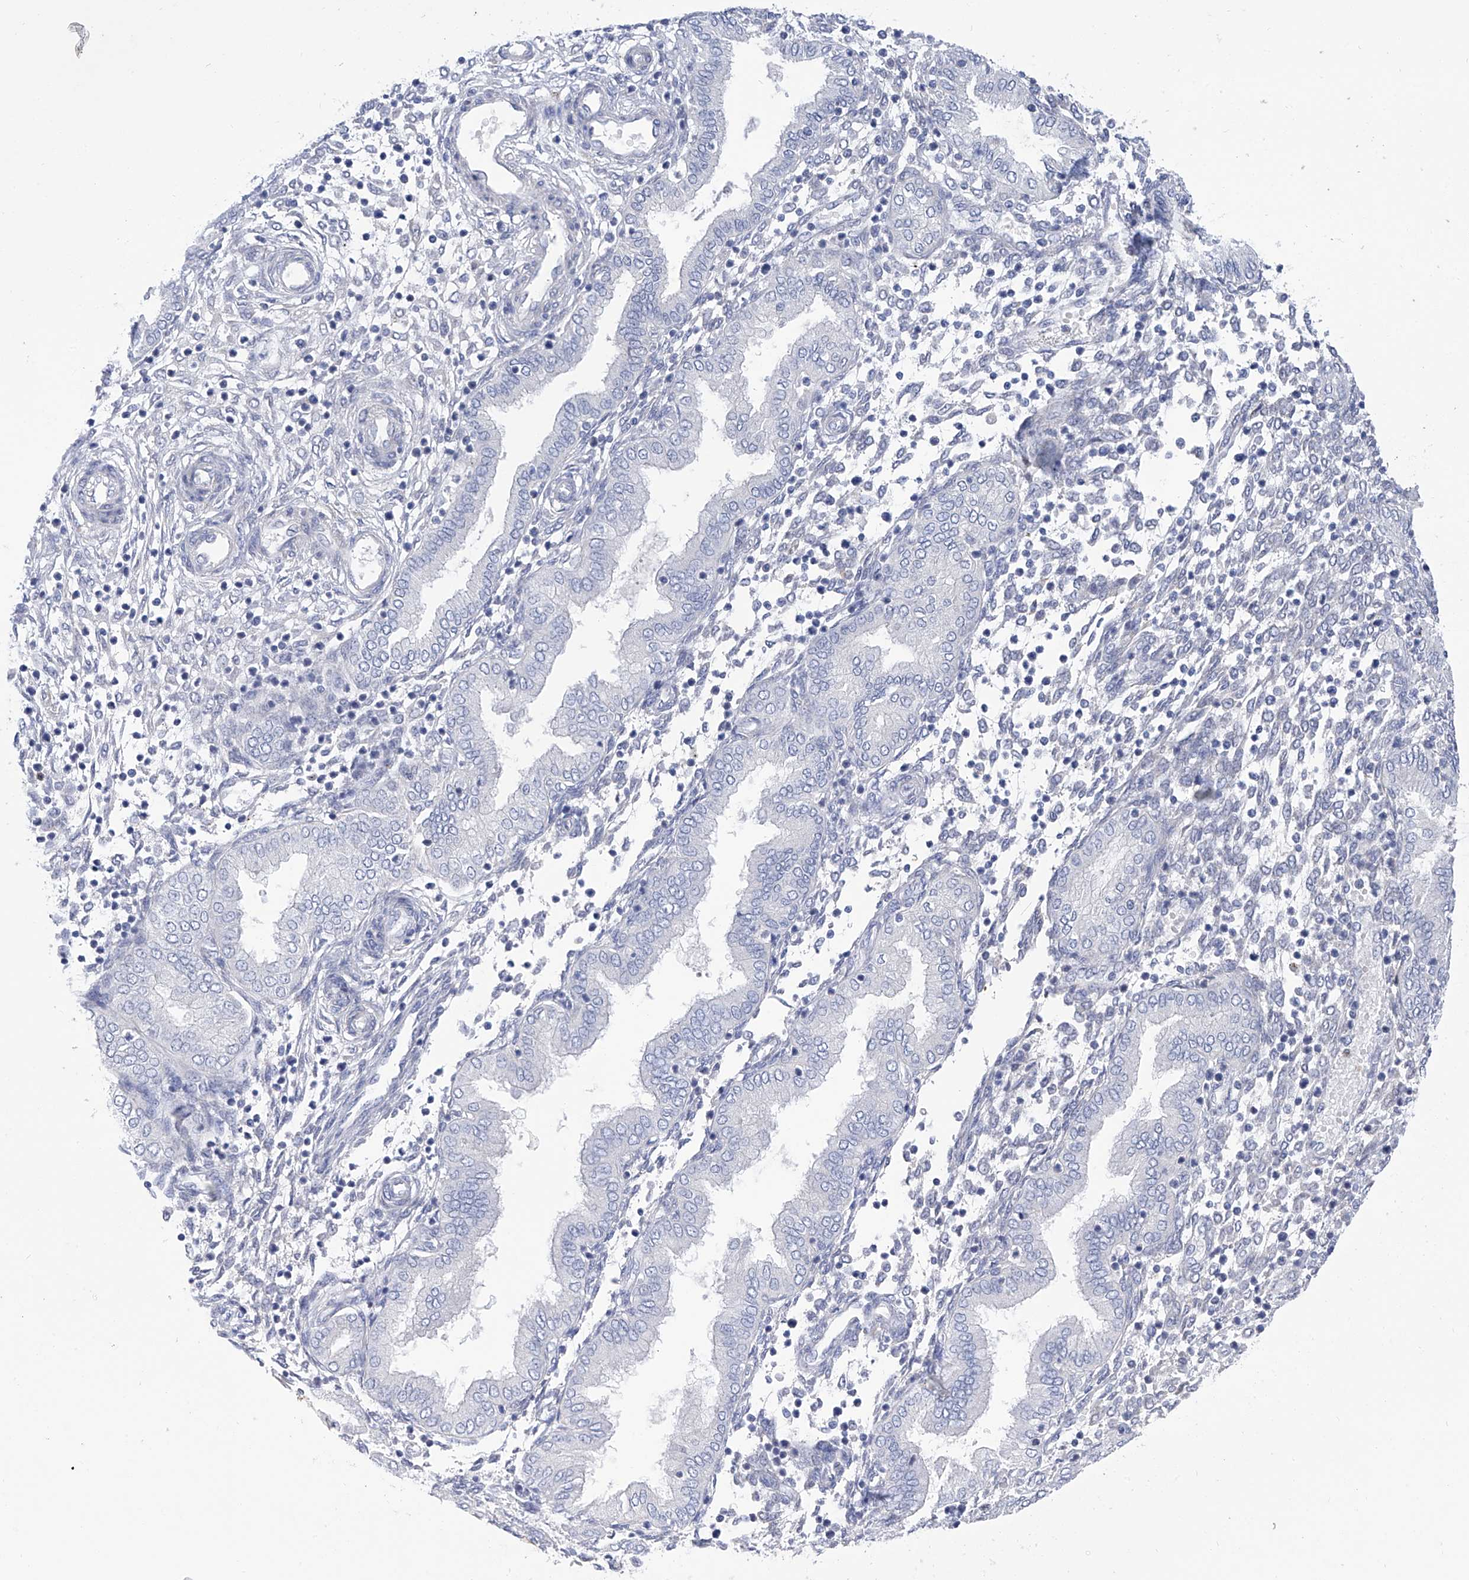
{"staining": {"intensity": "negative", "quantity": "none", "location": "none"}, "tissue": "endometrium", "cell_type": "Cells in endometrial stroma", "image_type": "normal", "snomed": [{"axis": "morphology", "description": "Normal tissue, NOS"}, {"axis": "topography", "description": "Endometrium"}], "caption": "Immunohistochemical staining of unremarkable human endometrium displays no significant expression in cells in endometrial stroma. Brightfield microscopy of immunohistochemistry (IHC) stained with DAB (3,3'-diaminobenzidine) (brown) and hematoxylin (blue), captured at high magnification.", "gene": "PHF20", "patient": {"sex": "female", "age": 53}}